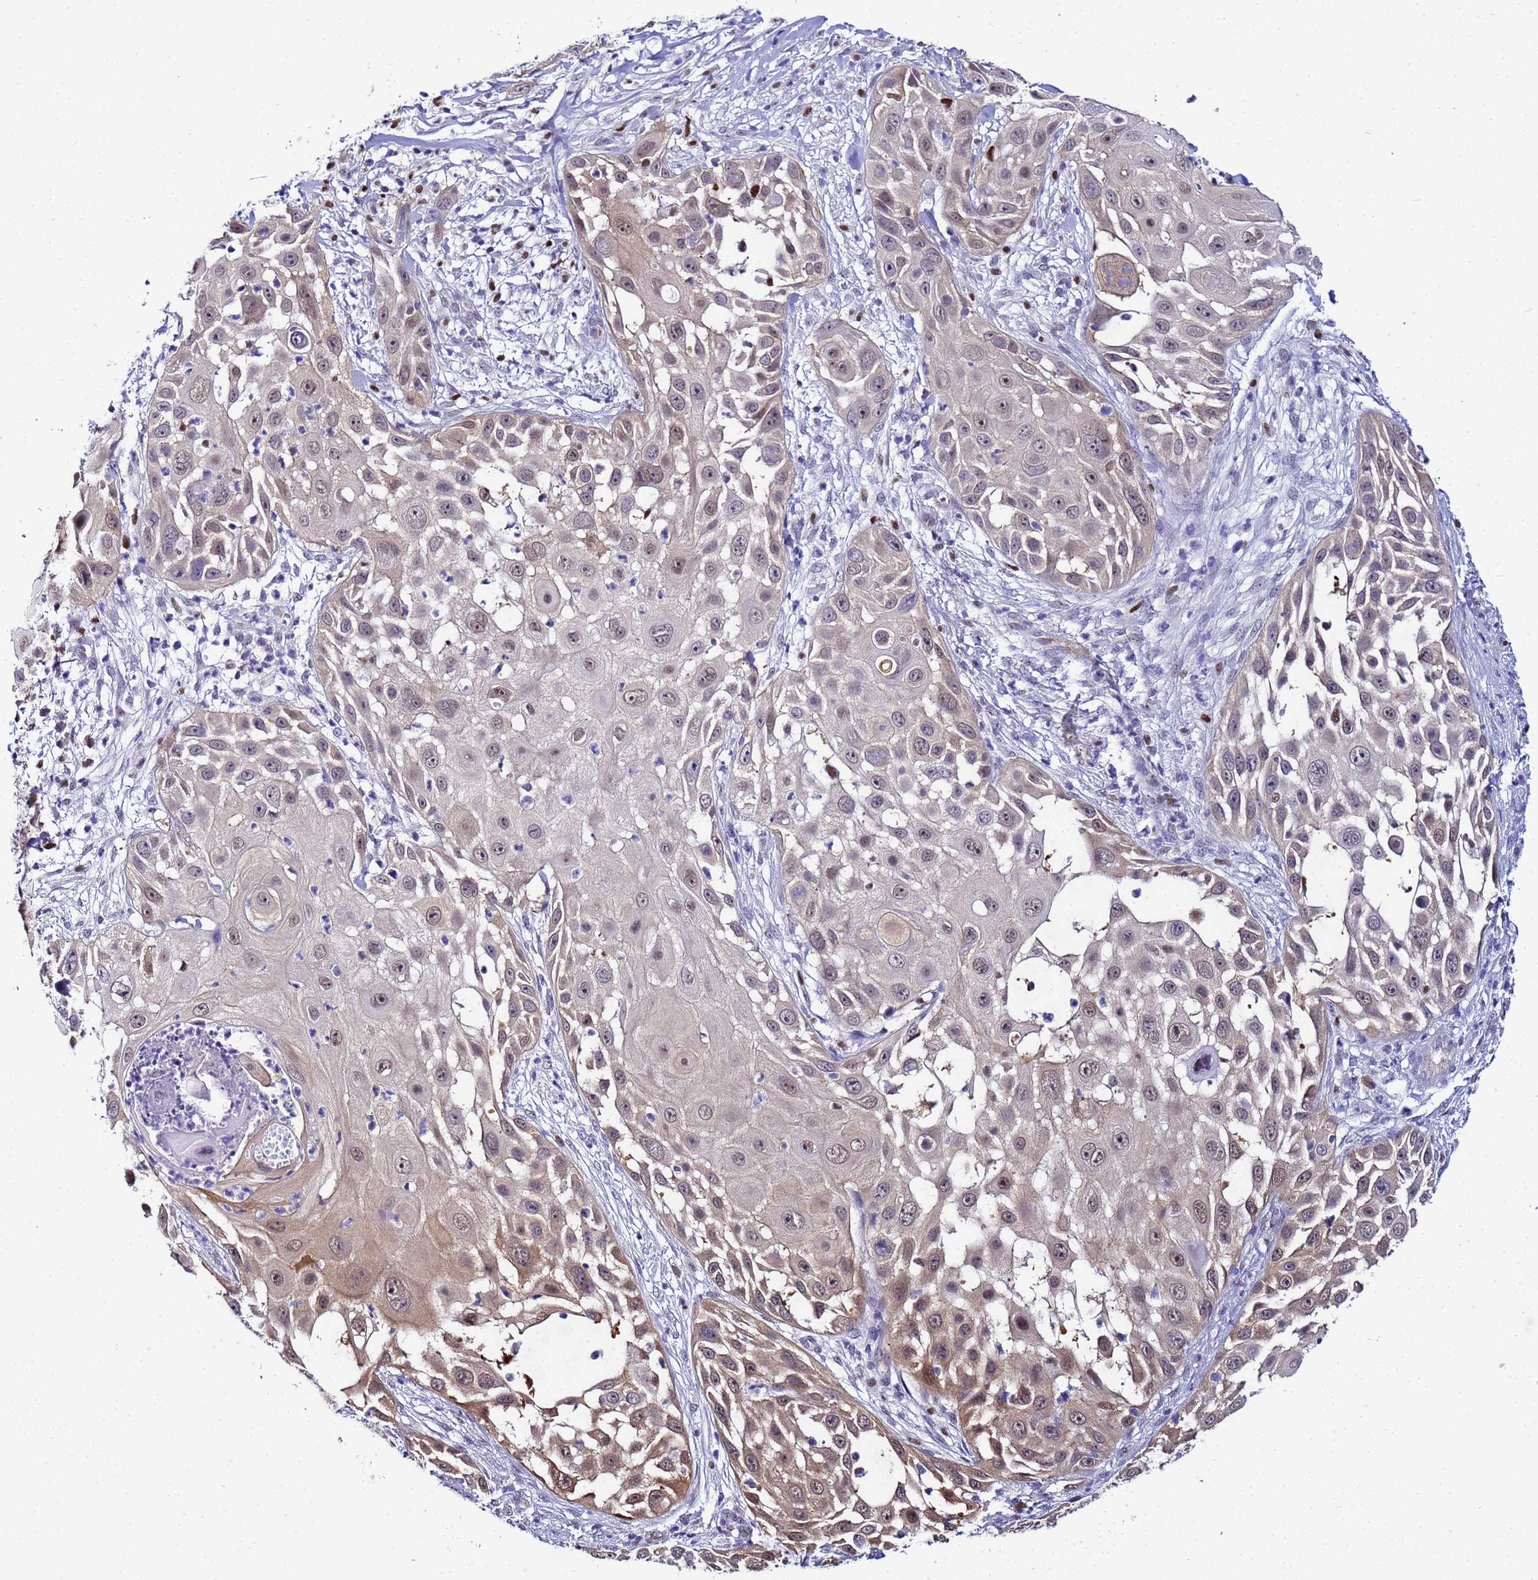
{"staining": {"intensity": "moderate", "quantity": "25%-75%", "location": "cytoplasmic/membranous,nuclear"}, "tissue": "skin cancer", "cell_type": "Tumor cells", "image_type": "cancer", "snomed": [{"axis": "morphology", "description": "Squamous cell carcinoma, NOS"}, {"axis": "topography", "description": "Skin"}], "caption": "Protein staining of skin squamous cell carcinoma tissue demonstrates moderate cytoplasmic/membranous and nuclear positivity in approximately 25%-75% of tumor cells.", "gene": "SLC25A37", "patient": {"sex": "female", "age": 44}}